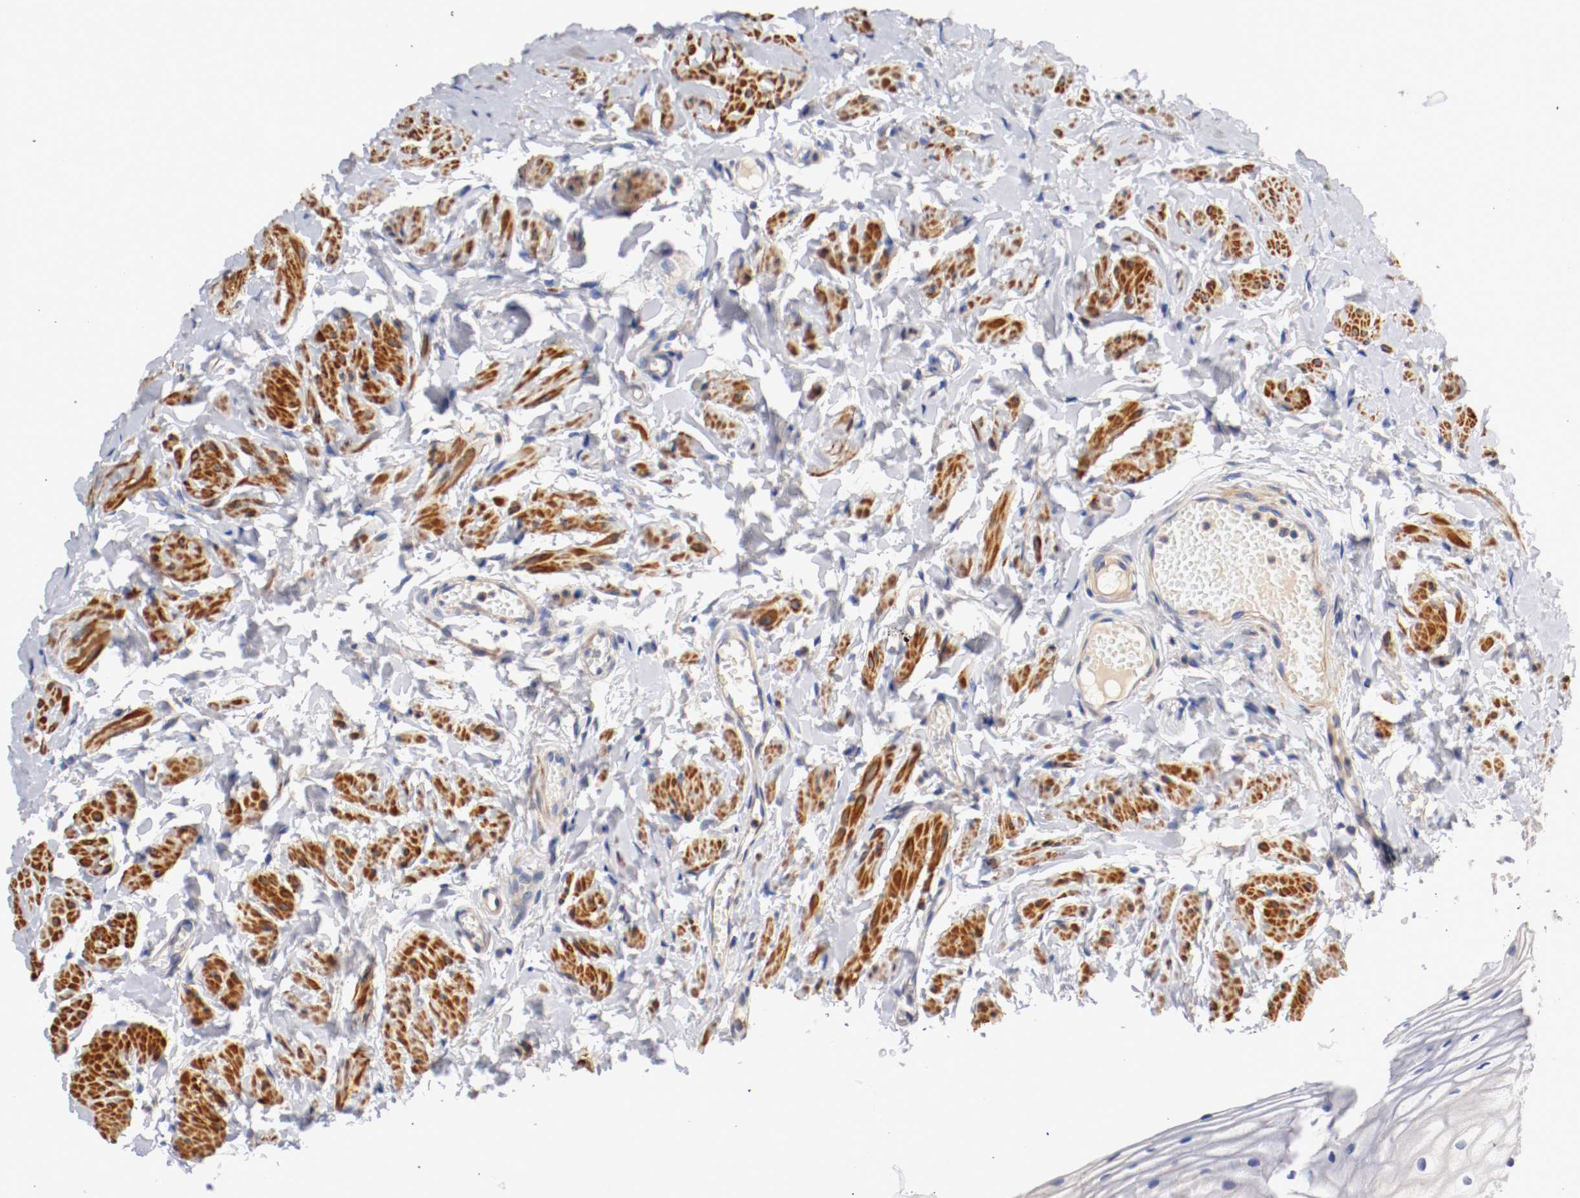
{"staining": {"intensity": "weak", "quantity": "<25%", "location": "cytoplasmic/membranous"}, "tissue": "vagina", "cell_type": "Squamous epithelial cells", "image_type": "normal", "snomed": [{"axis": "morphology", "description": "Normal tissue, NOS"}, {"axis": "topography", "description": "Vagina"}], "caption": "Squamous epithelial cells show no significant positivity in benign vagina.", "gene": "SEMA5A", "patient": {"sex": "female", "age": 55}}